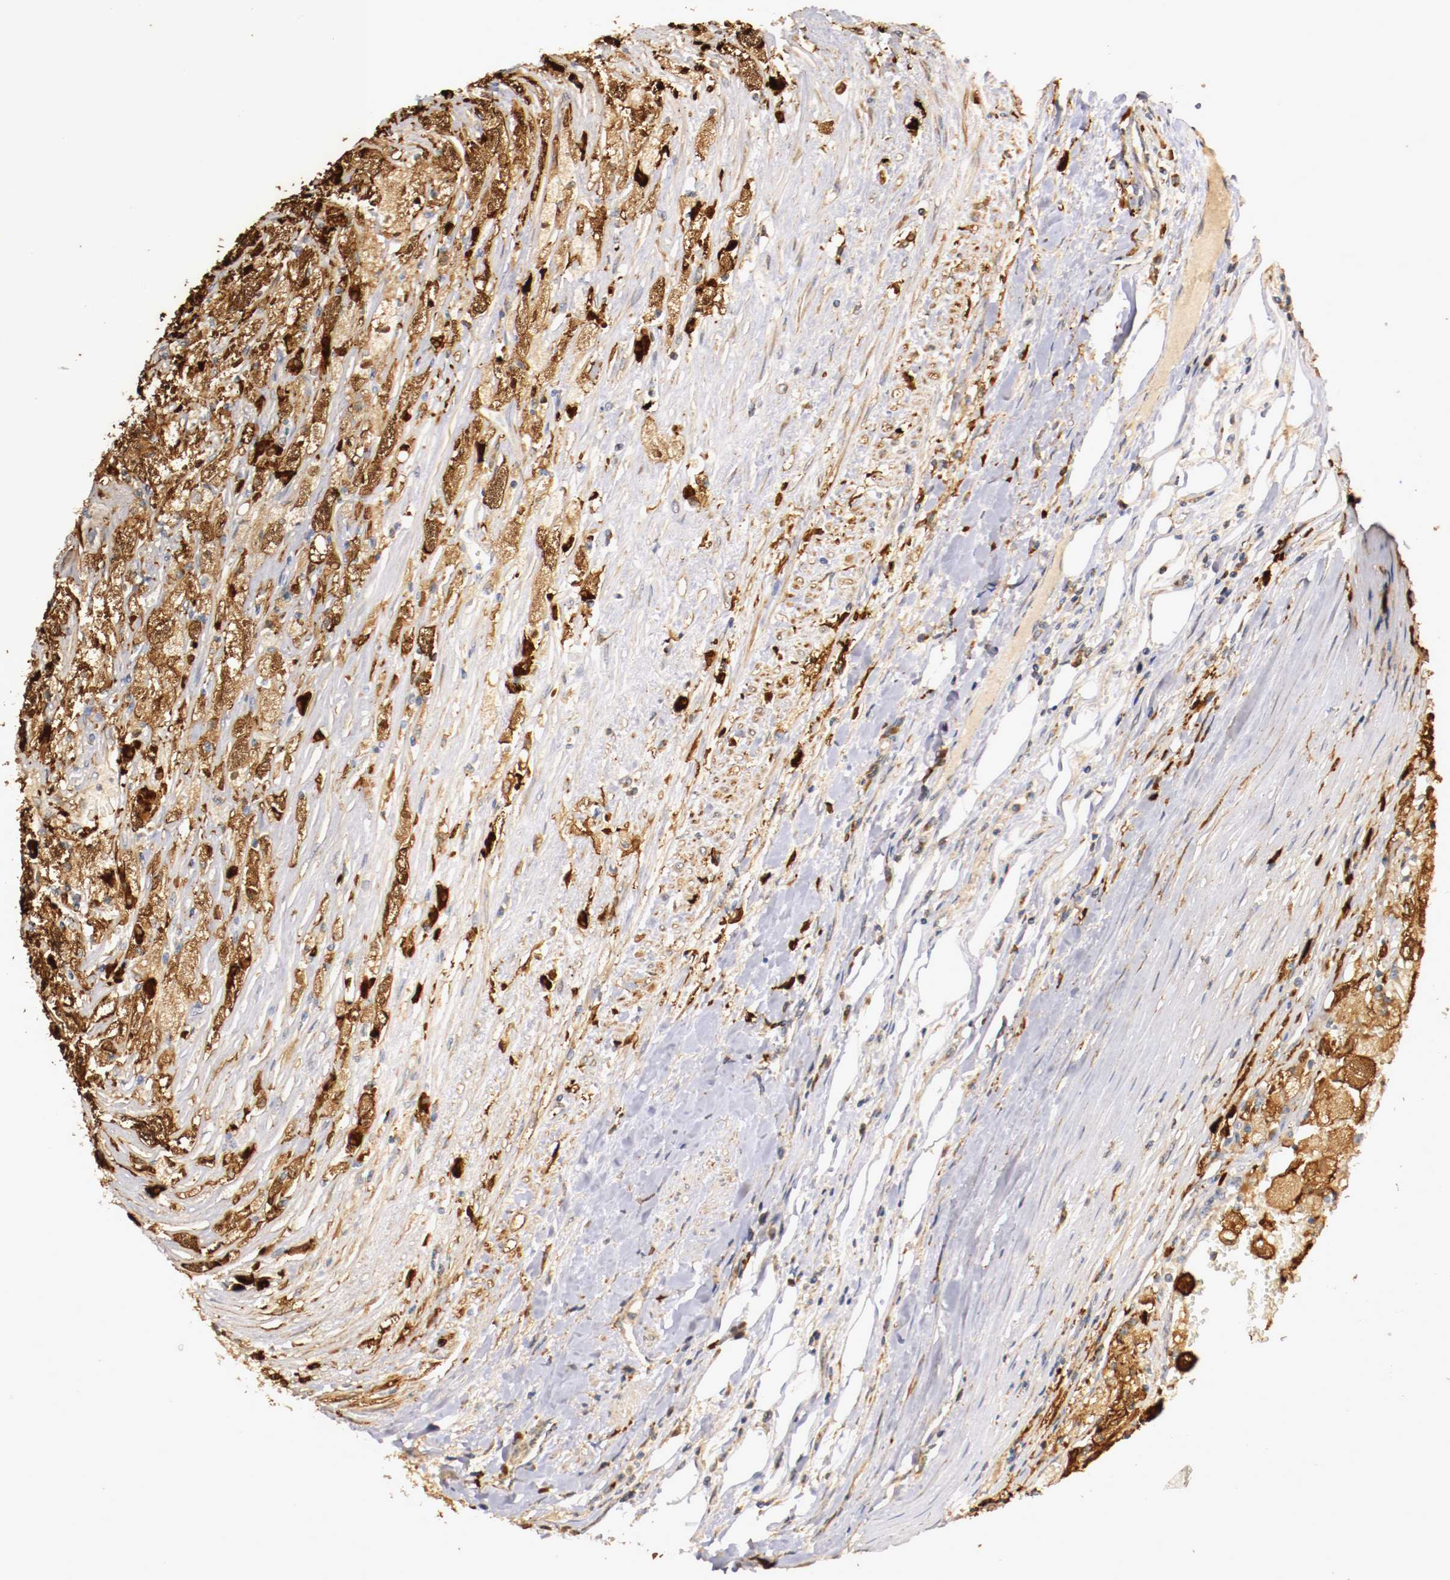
{"staining": {"intensity": "strong", "quantity": ">75%", "location": "cytoplasmic/membranous"}, "tissue": "renal cancer", "cell_type": "Tumor cells", "image_type": "cancer", "snomed": [{"axis": "morphology", "description": "Normal tissue, NOS"}, {"axis": "morphology", "description": "Adenocarcinoma, NOS"}, {"axis": "topography", "description": "Kidney"}], "caption": "Protein expression analysis of human renal cancer reveals strong cytoplasmic/membranous staining in approximately >75% of tumor cells.", "gene": "VEZT", "patient": {"sex": "male", "age": 71}}